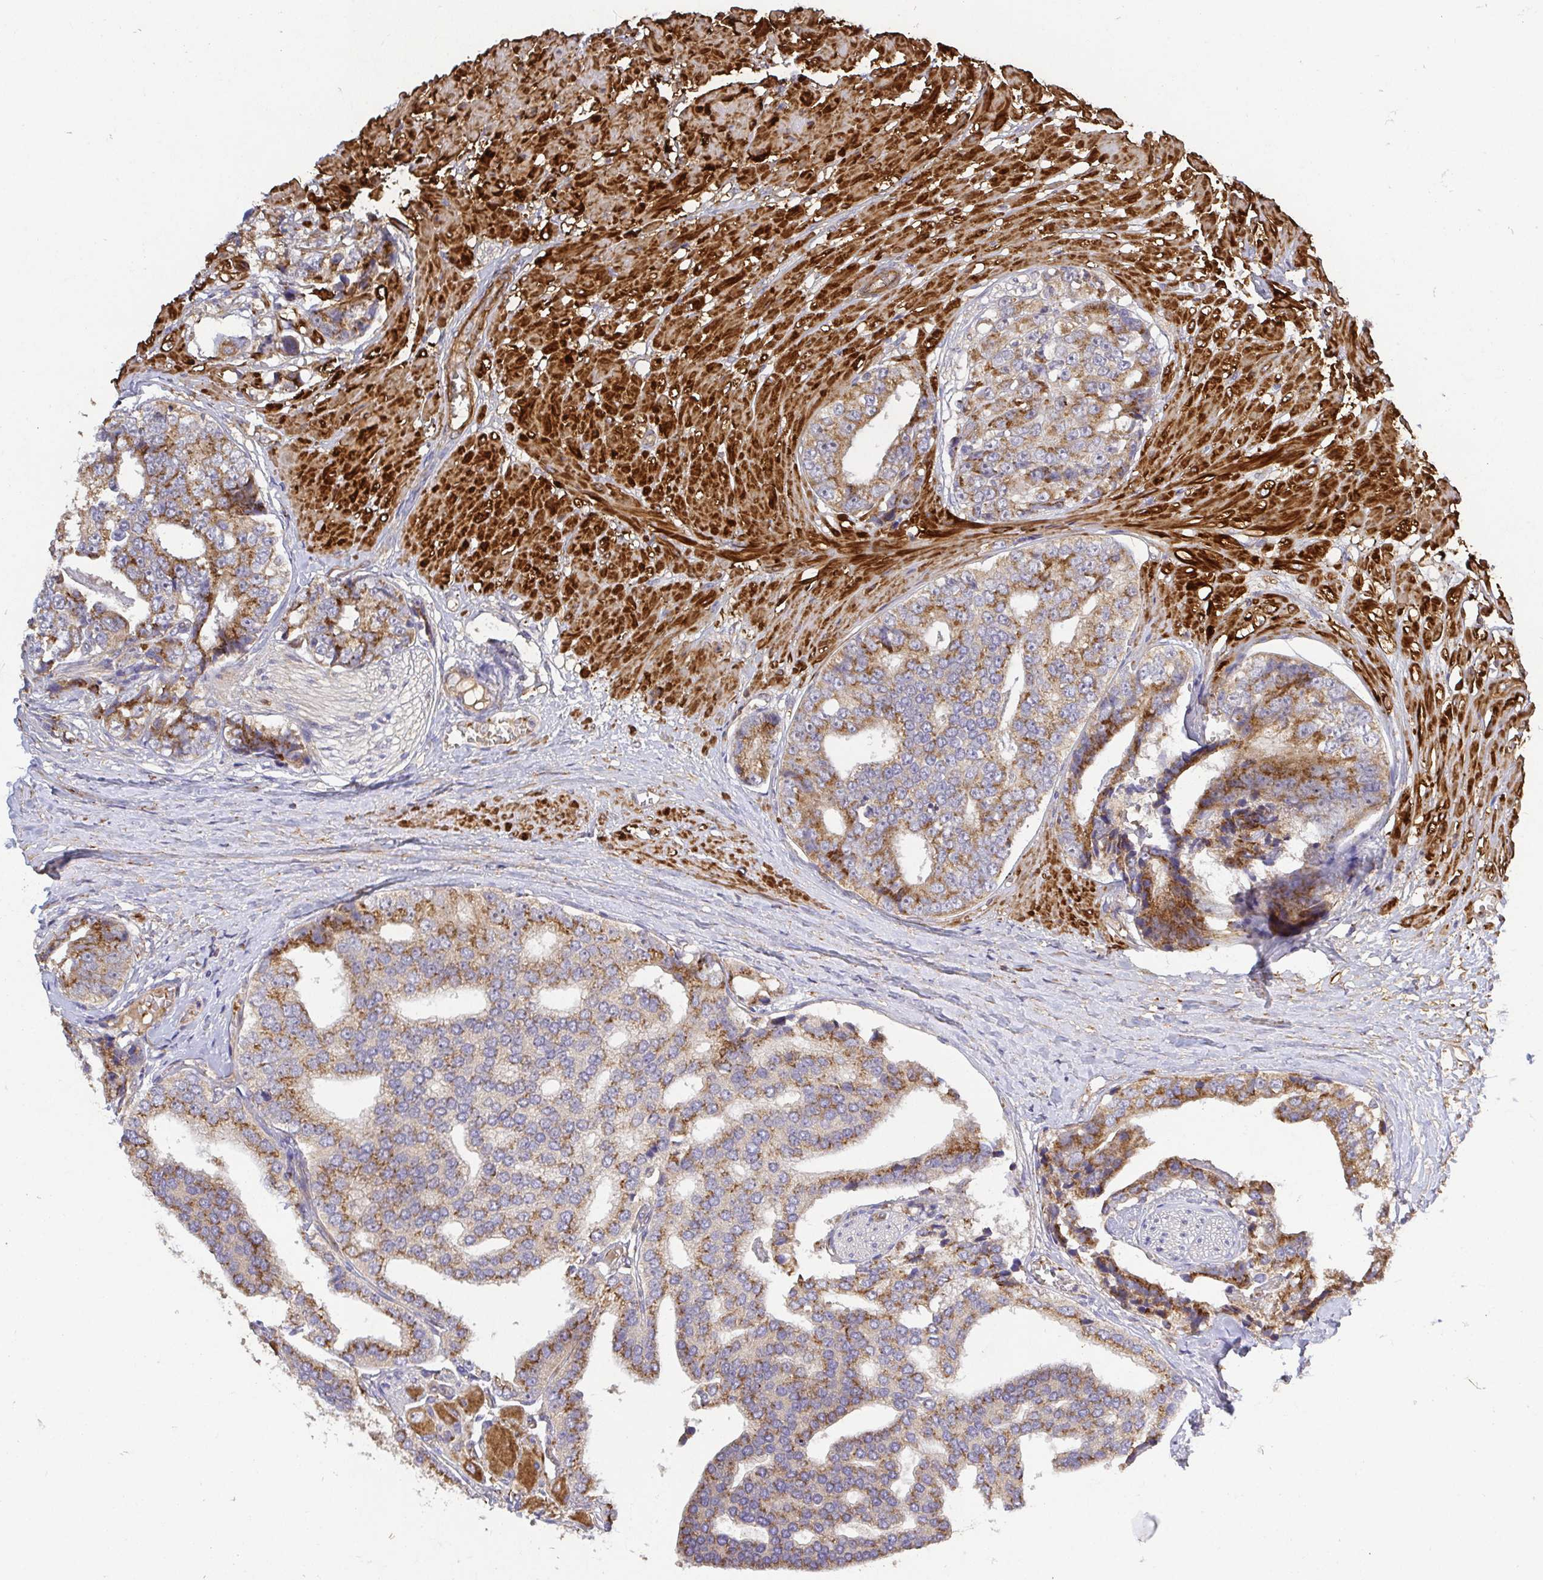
{"staining": {"intensity": "moderate", "quantity": ">75%", "location": "cytoplasmic/membranous"}, "tissue": "prostate cancer", "cell_type": "Tumor cells", "image_type": "cancer", "snomed": [{"axis": "morphology", "description": "Adenocarcinoma, High grade"}, {"axis": "topography", "description": "Prostate"}], "caption": "Immunohistochemistry (IHC) of prostate adenocarcinoma (high-grade) reveals medium levels of moderate cytoplasmic/membranous staining in approximately >75% of tumor cells.", "gene": "TM9SF4", "patient": {"sex": "male", "age": 71}}